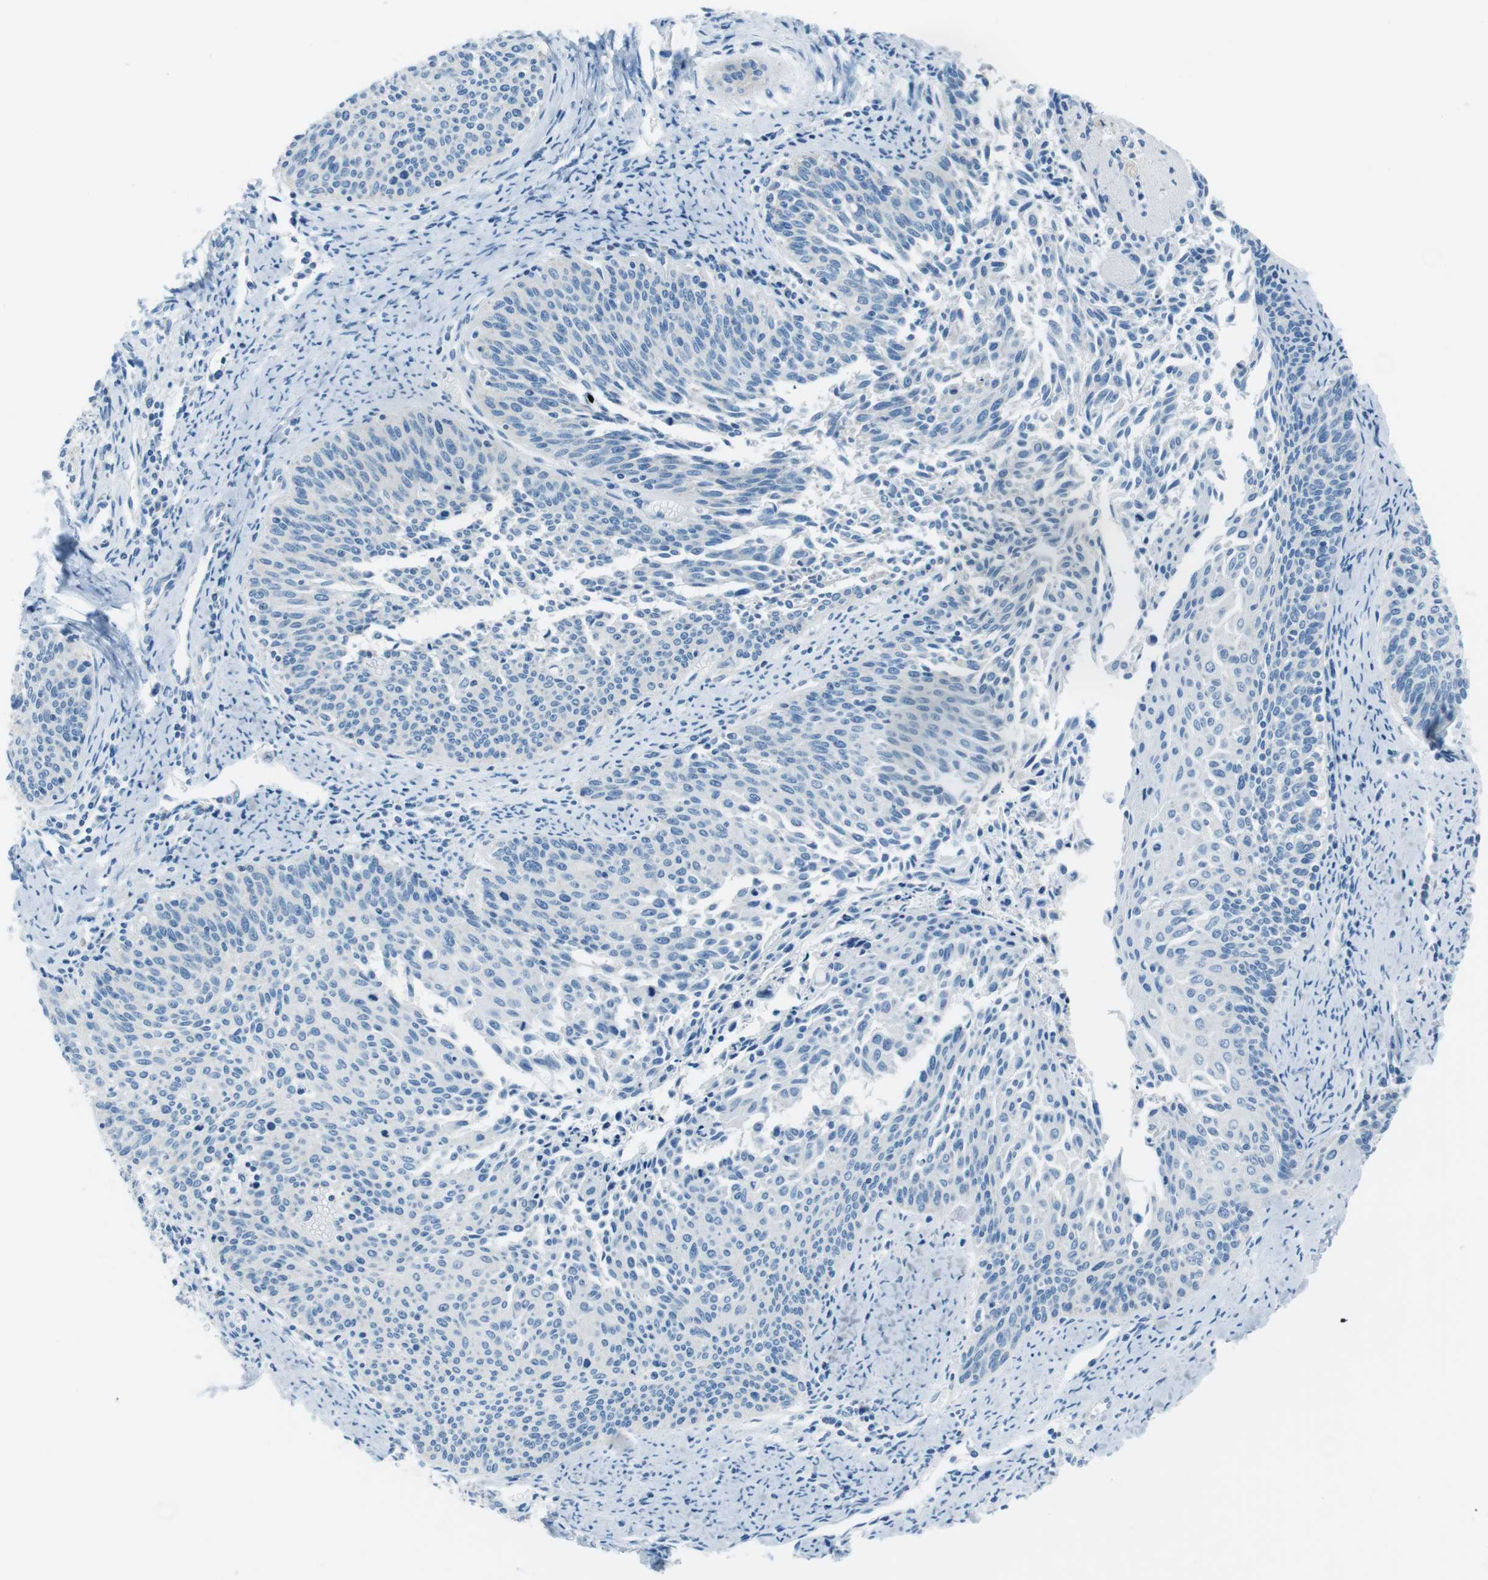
{"staining": {"intensity": "negative", "quantity": "none", "location": "none"}, "tissue": "cervical cancer", "cell_type": "Tumor cells", "image_type": "cancer", "snomed": [{"axis": "morphology", "description": "Squamous cell carcinoma, NOS"}, {"axis": "topography", "description": "Cervix"}], "caption": "IHC of squamous cell carcinoma (cervical) displays no expression in tumor cells. (IHC, brightfield microscopy, high magnification).", "gene": "DNAJA3", "patient": {"sex": "female", "age": 55}}